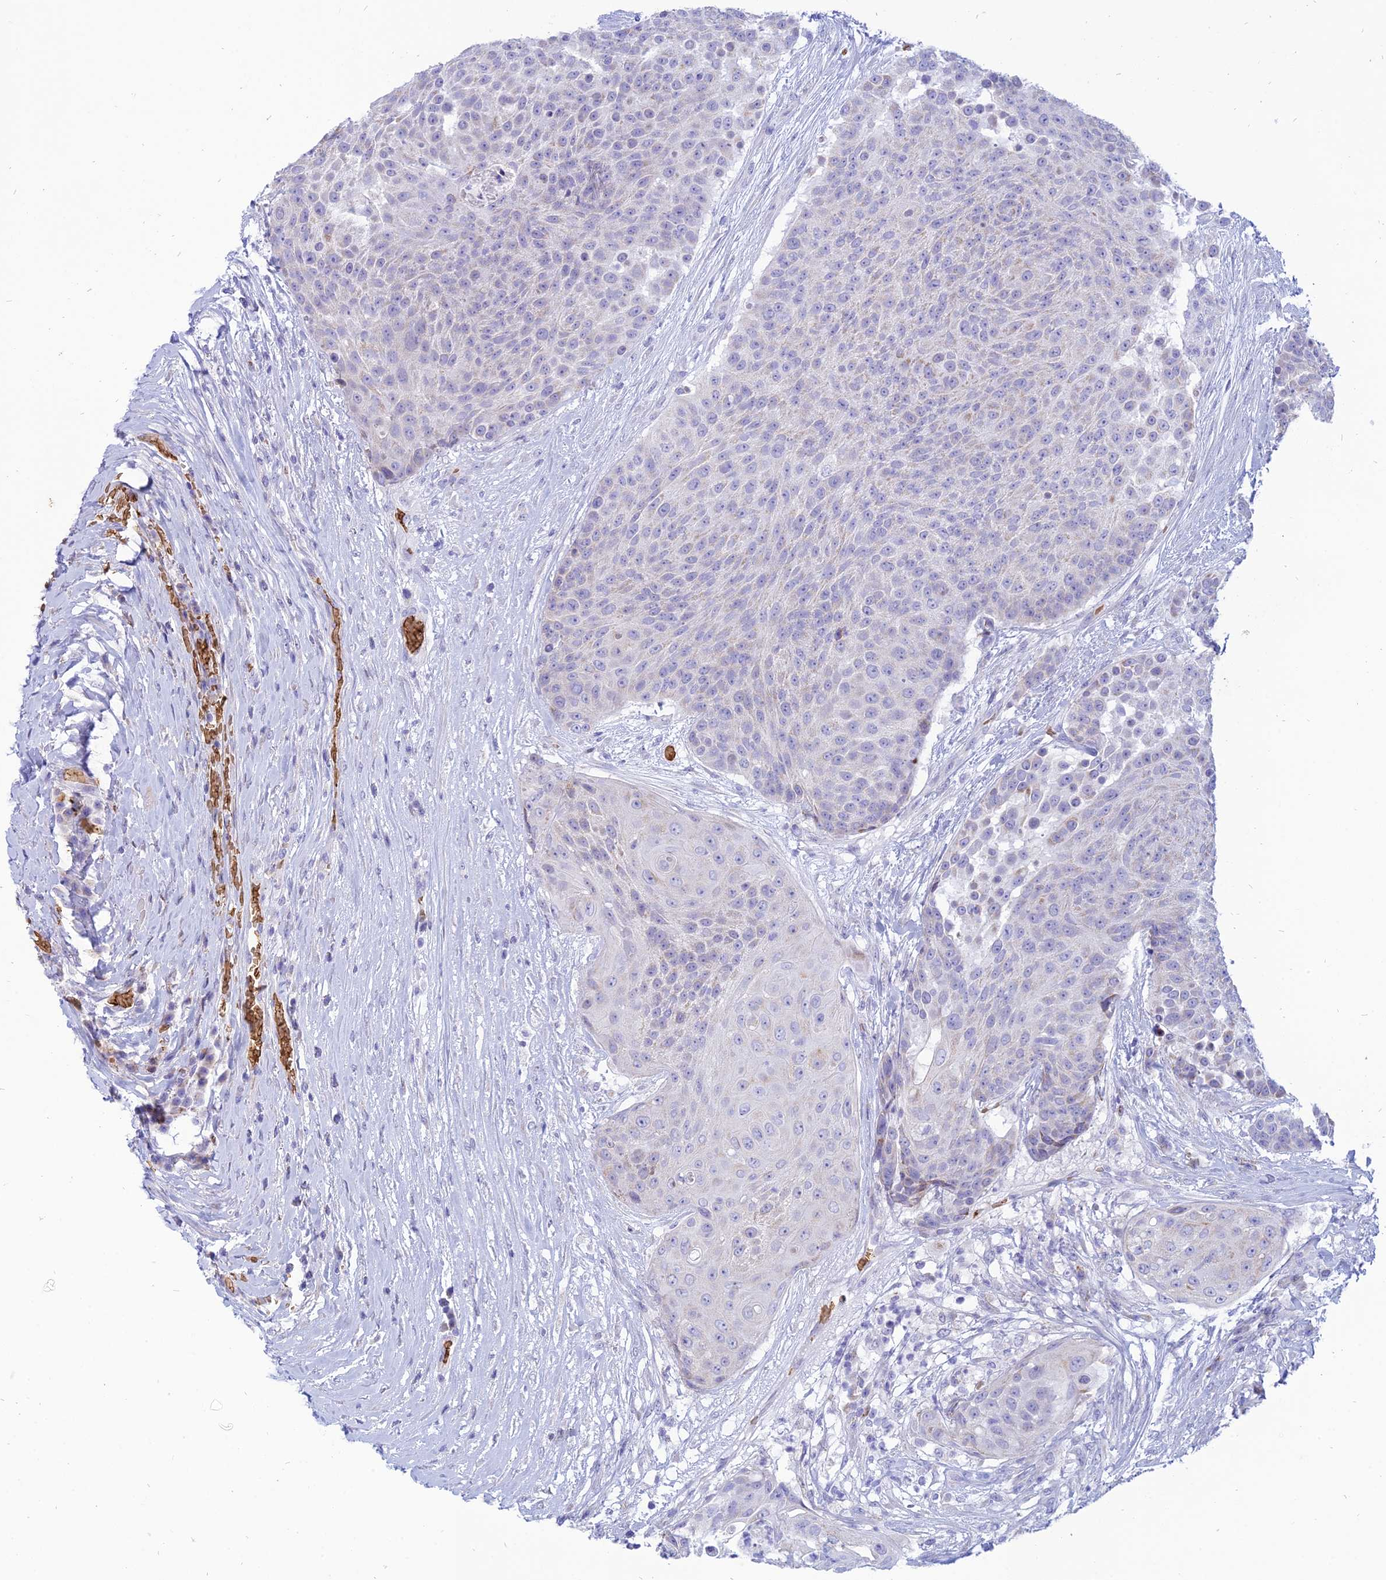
{"staining": {"intensity": "negative", "quantity": "none", "location": "none"}, "tissue": "urothelial cancer", "cell_type": "Tumor cells", "image_type": "cancer", "snomed": [{"axis": "morphology", "description": "Urothelial carcinoma, High grade"}, {"axis": "topography", "description": "Urinary bladder"}], "caption": "The photomicrograph reveals no significant expression in tumor cells of urothelial carcinoma (high-grade).", "gene": "HHAT", "patient": {"sex": "female", "age": 63}}